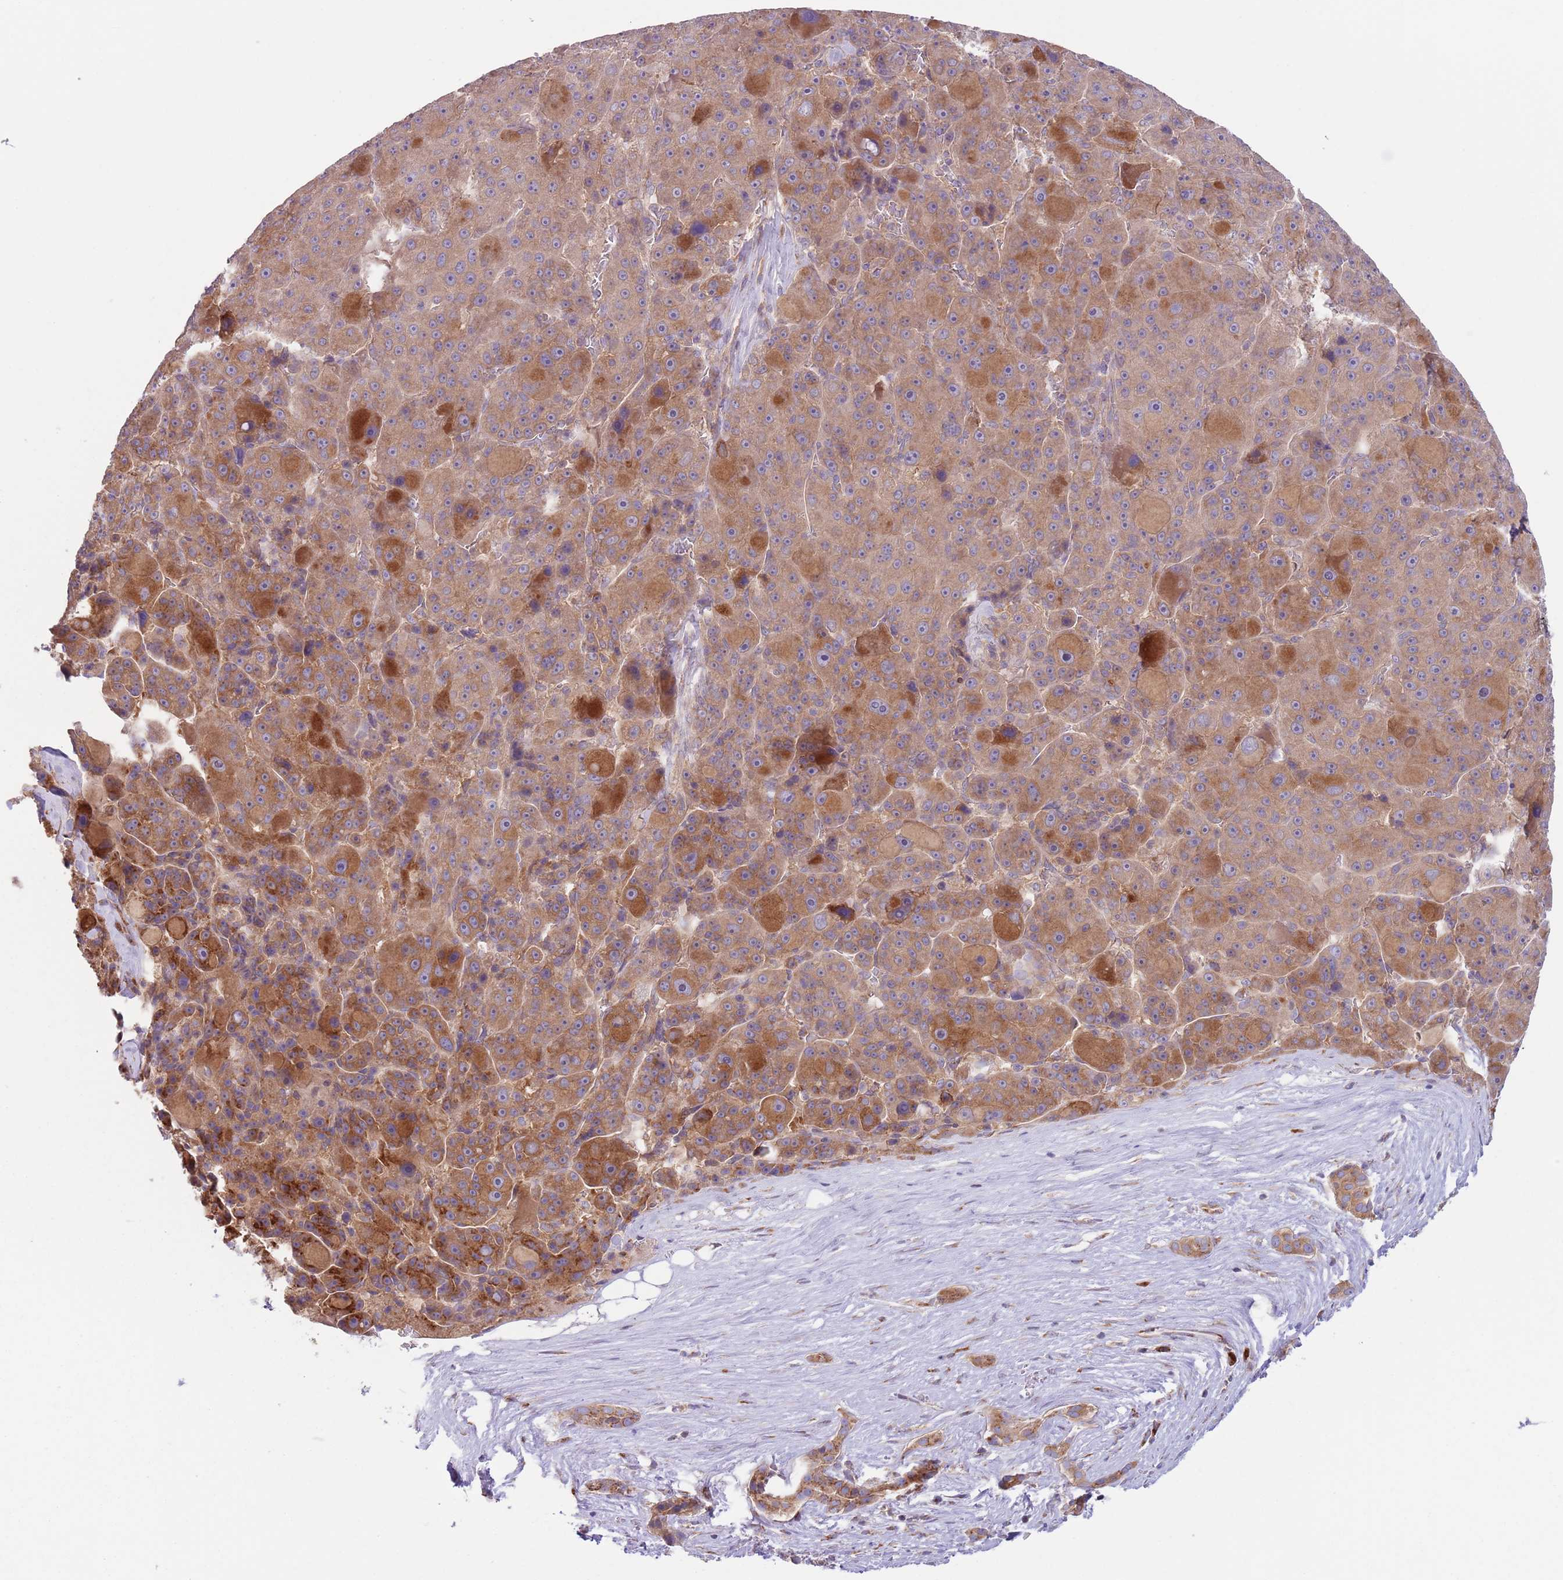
{"staining": {"intensity": "strong", "quantity": ">75%", "location": "cytoplasmic/membranous"}, "tissue": "liver cancer", "cell_type": "Tumor cells", "image_type": "cancer", "snomed": [{"axis": "morphology", "description": "Carcinoma, Hepatocellular, NOS"}, {"axis": "topography", "description": "Liver"}], "caption": "There is high levels of strong cytoplasmic/membranous staining in tumor cells of liver cancer, as demonstrated by immunohistochemical staining (brown color).", "gene": "COPE", "patient": {"sex": "male", "age": 76}}